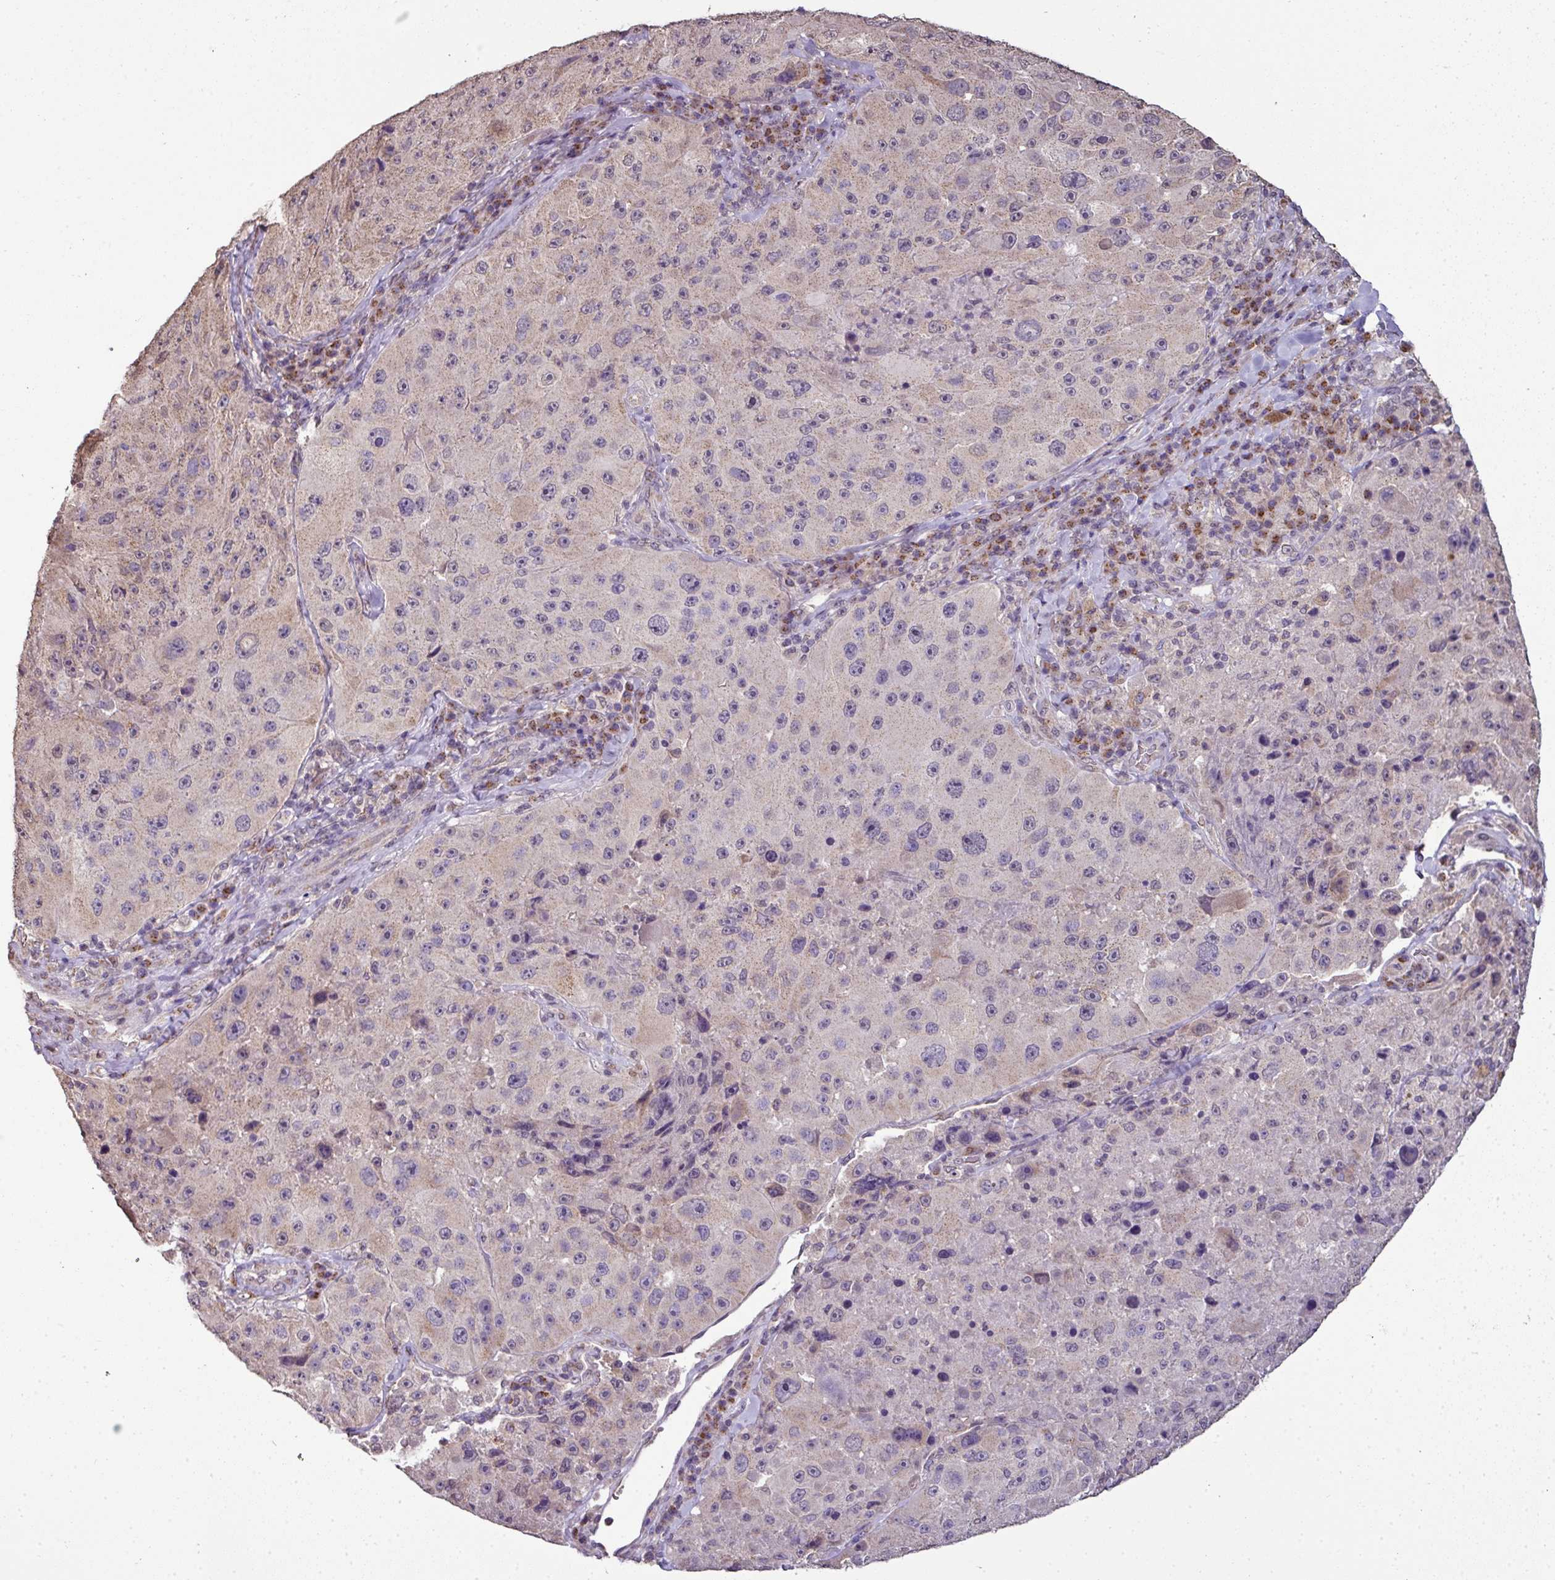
{"staining": {"intensity": "weak", "quantity": "<25%", "location": "cytoplasmic/membranous"}, "tissue": "melanoma", "cell_type": "Tumor cells", "image_type": "cancer", "snomed": [{"axis": "morphology", "description": "Malignant melanoma, Metastatic site"}, {"axis": "topography", "description": "Lymph node"}], "caption": "DAB immunohistochemical staining of human melanoma demonstrates no significant positivity in tumor cells. Brightfield microscopy of immunohistochemistry stained with DAB (brown) and hematoxylin (blue), captured at high magnification.", "gene": "JPH2", "patient": {"sex": "male", "age": 62}}